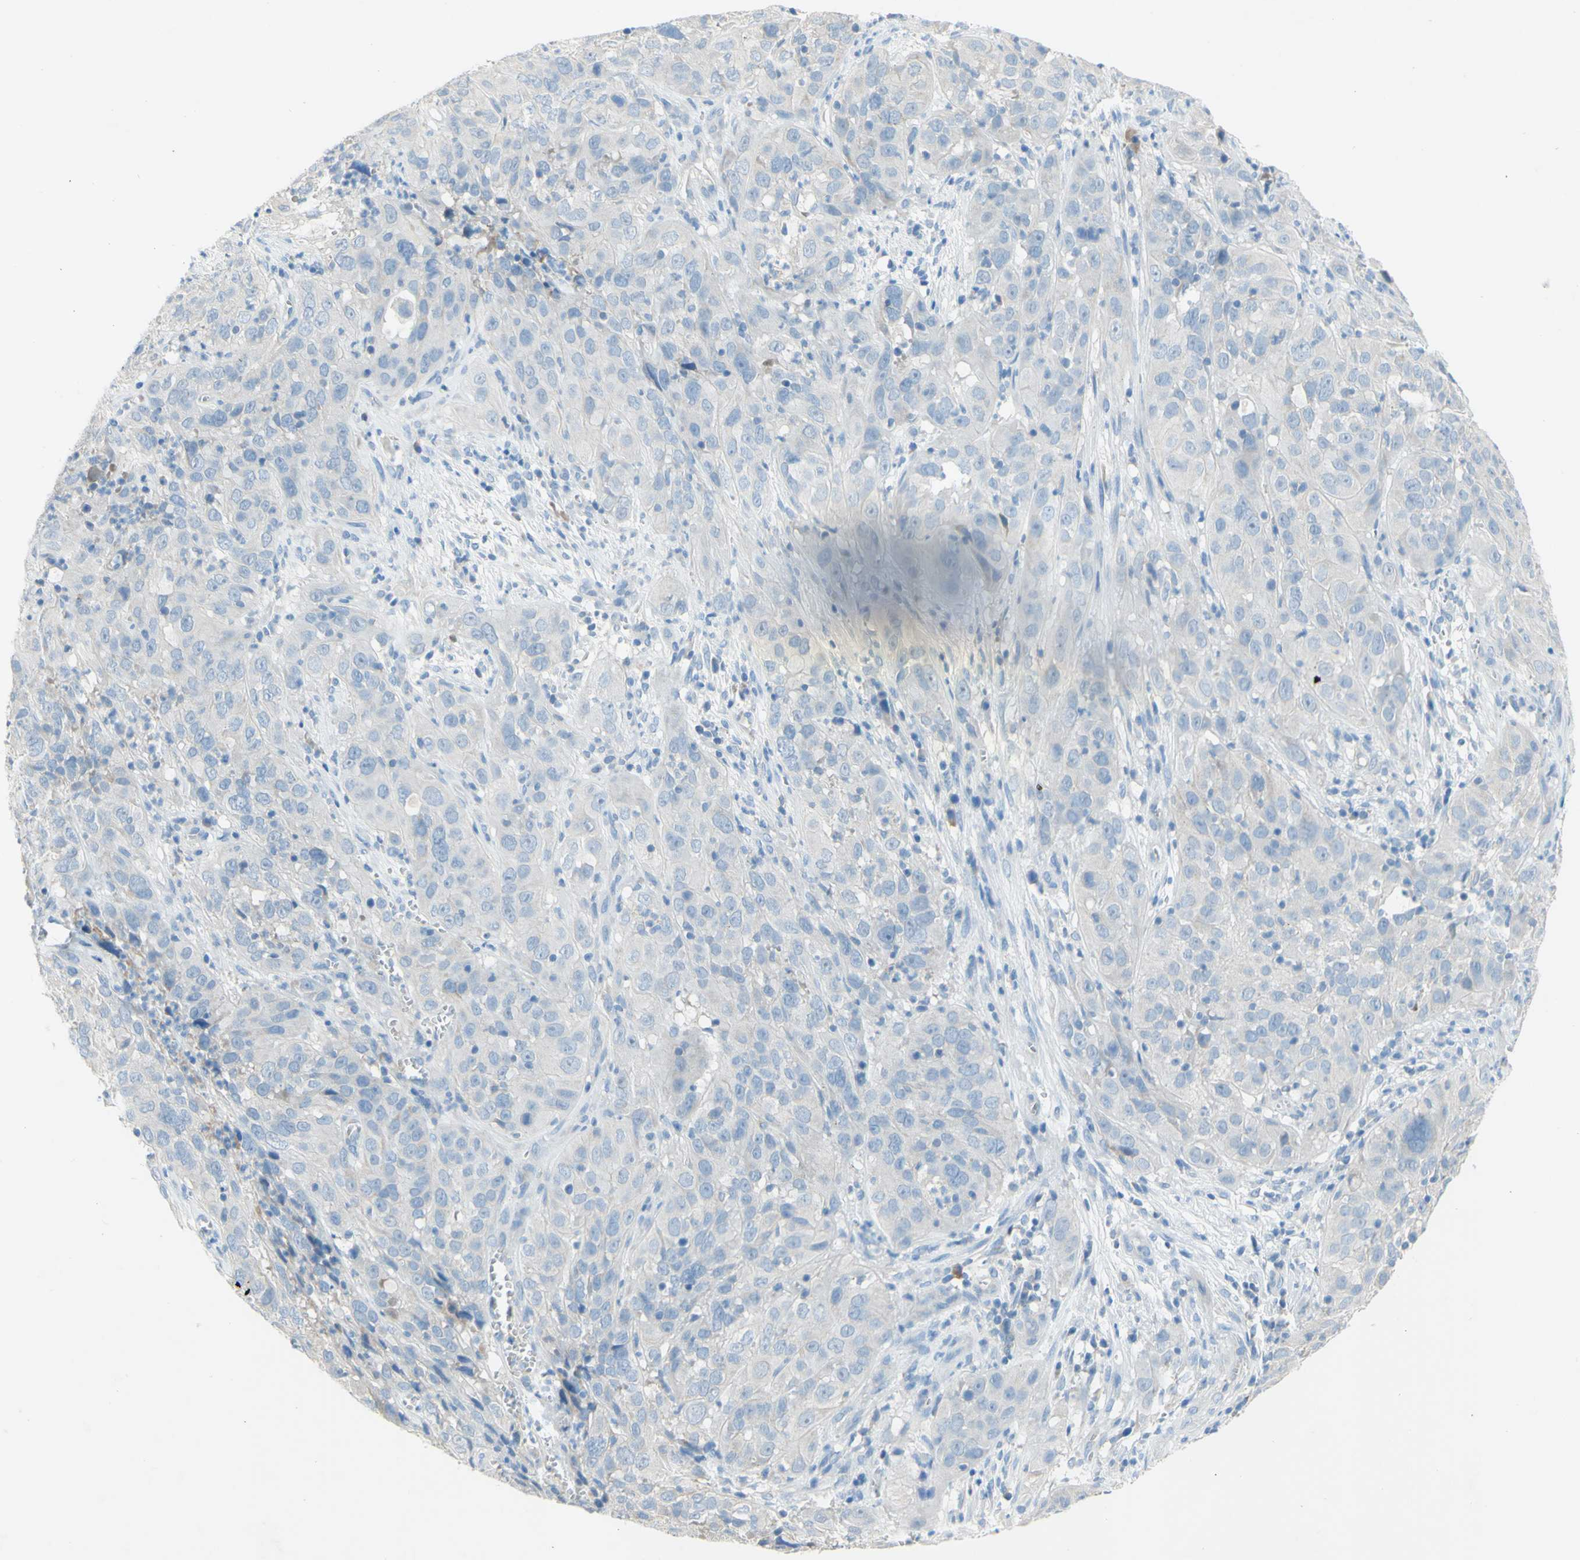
{"staining": {"intensity": "negative", "quantity": "none", "location": "none"}, "tissue": "cervical cancer", "cell_type": "Tumor cells", "image_type": "cancer", "snomed": [{"axis": "morphology", "description": "Squamous cell carcinoma, NOS"}, {"axis": "topography", "description": "Cervix"}], "caption": "Tumor cells show no significant protein expression in cervical squamous cell carcinoma.", "gene": "ACADL", "patient": {"sex": "female", "age": 32}}